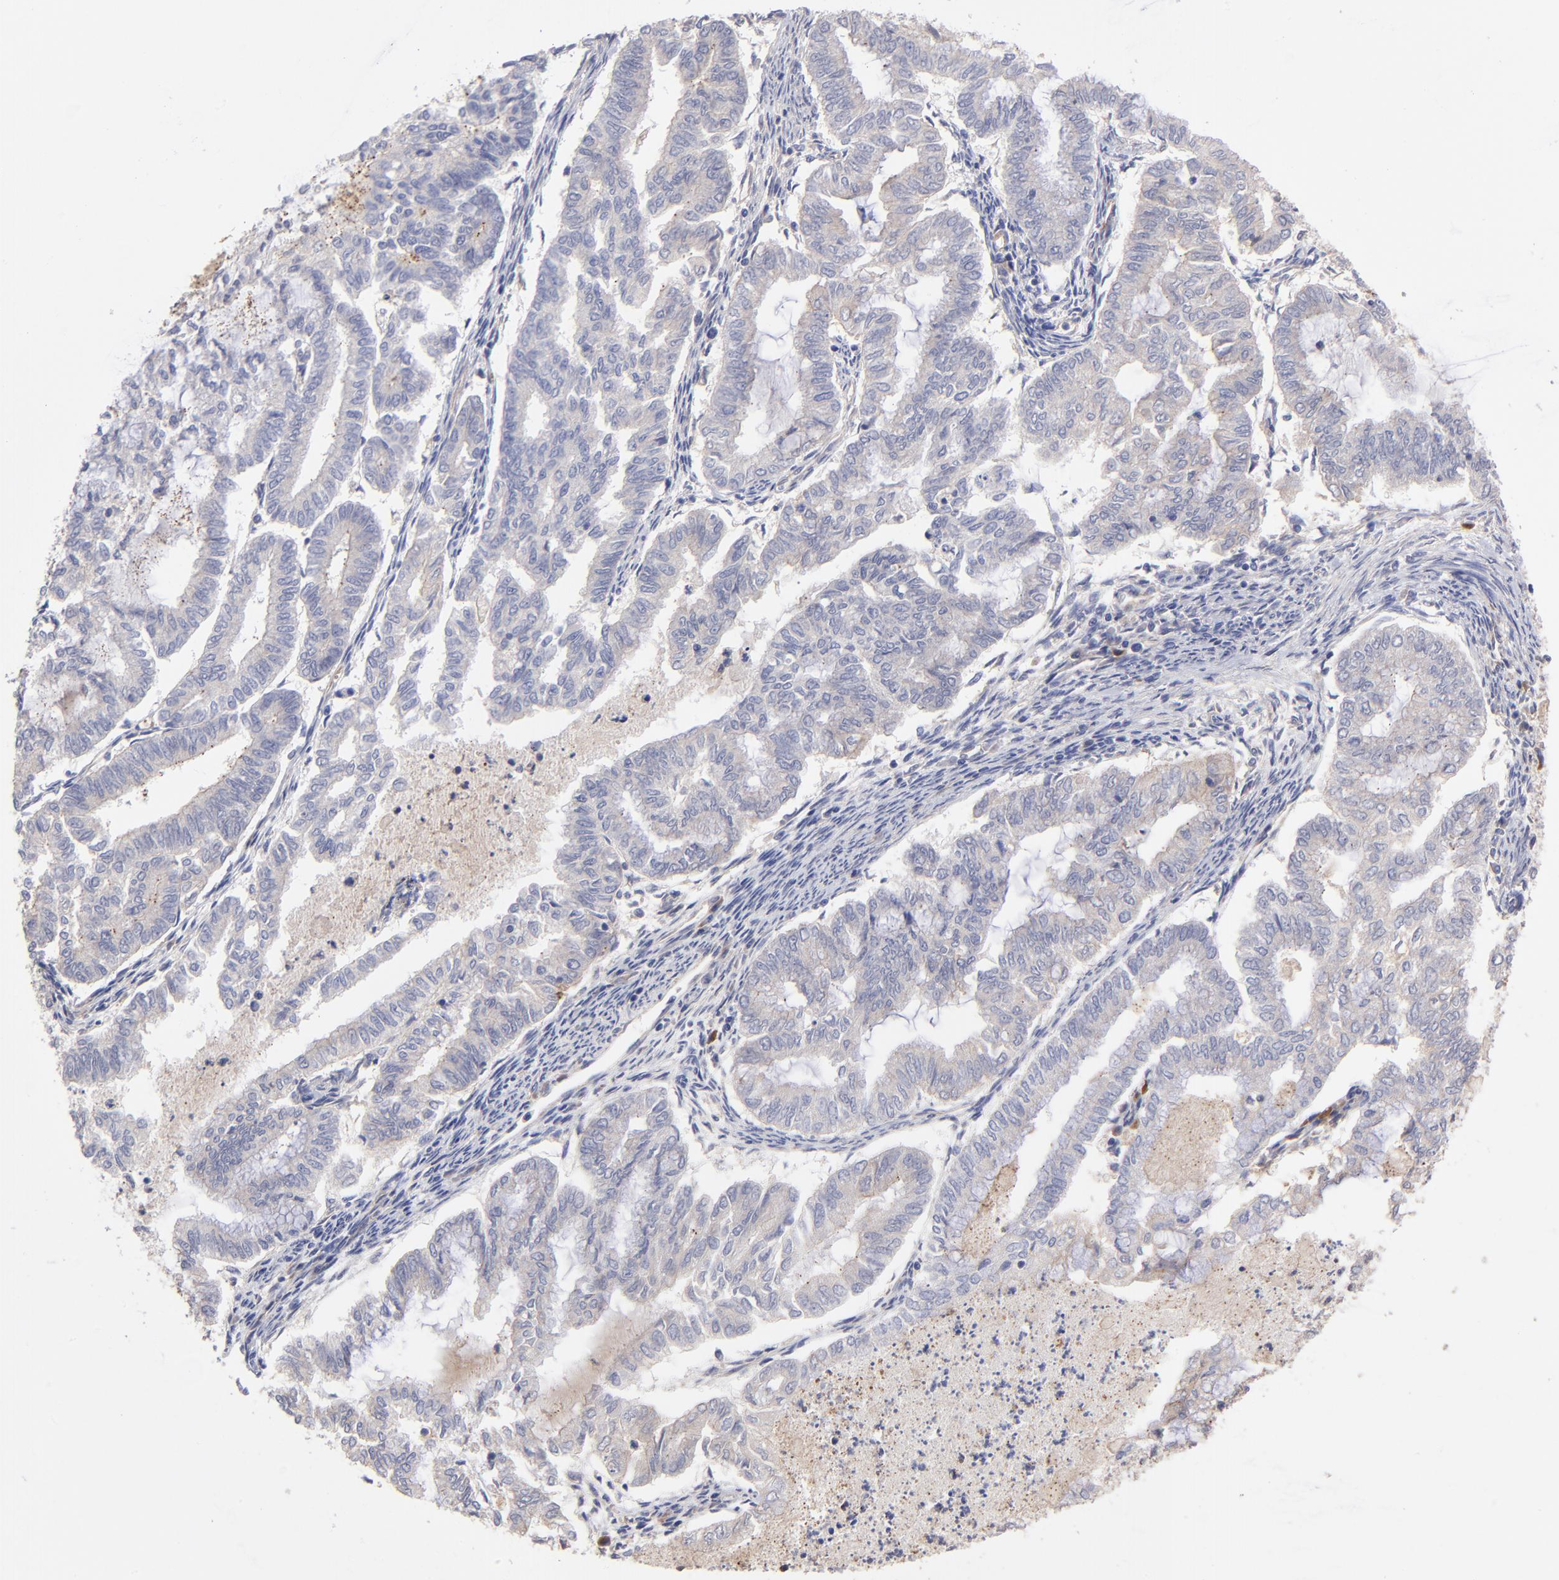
{"staining": {"intensity": "negative", "quantity": "none", "location": "none"}, "tissue": "endometrial cancer", "cell_type": "Tumor cells", "image_type": "cancer", "snomed": [{"axis": "morphology", "description": "Adenocarcinoma, NOS"}, {"axis": "topography", "description": "Endometrium"}], "caption": "IHC of human adenocarcinoma (endometrial) shows no staining in tumor cells.", "gene": "ASB7", "patient": {"sex": "female", "age": 79}}